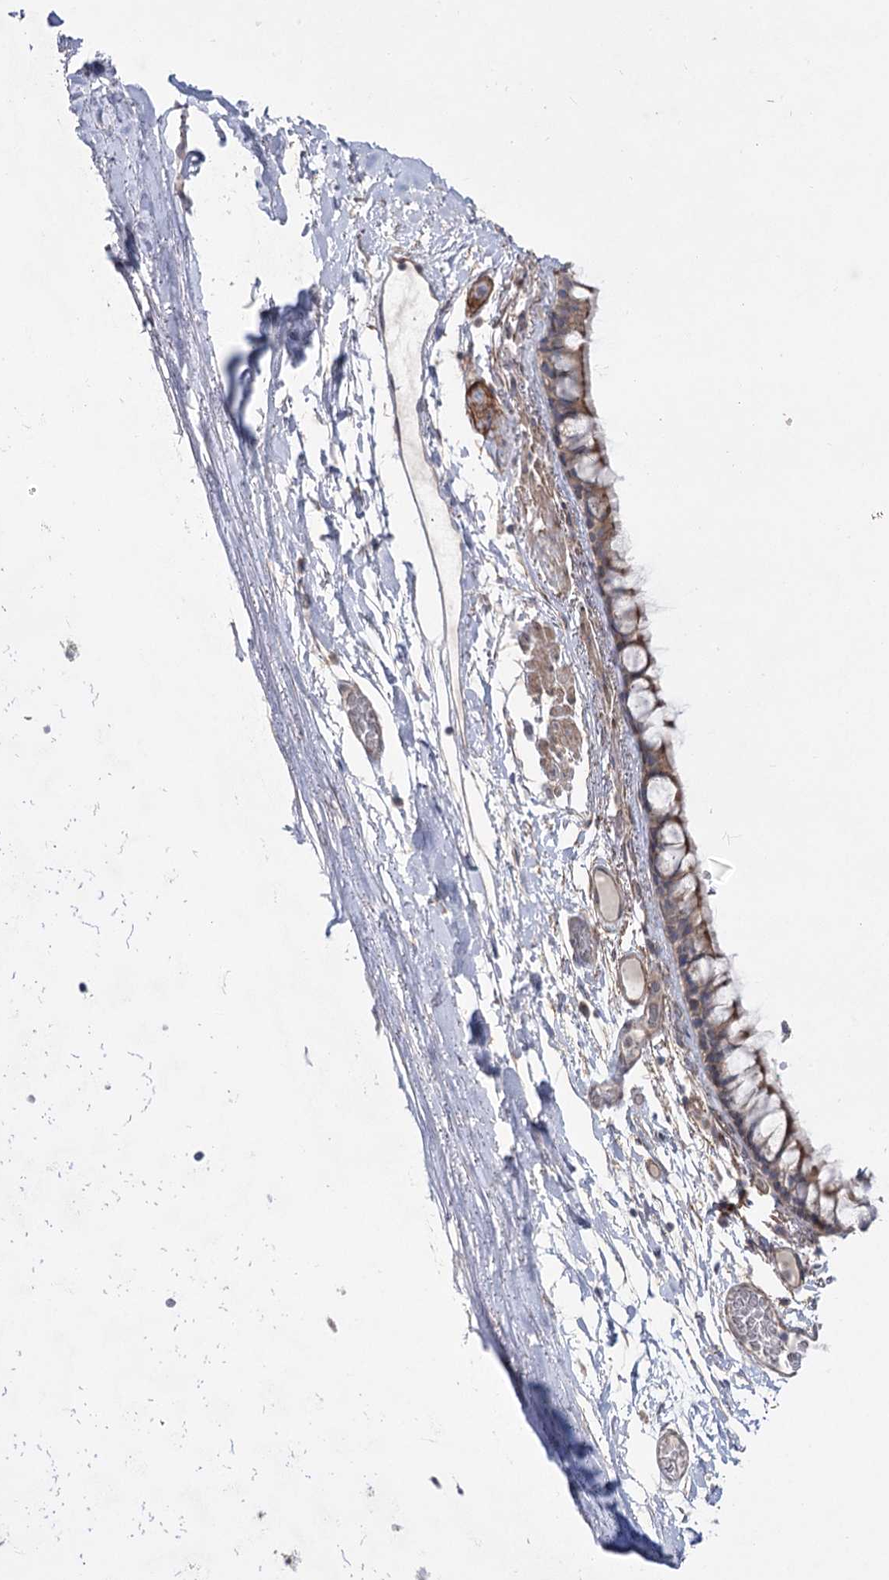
{"staining": {"intensity": "moderate", "quantity": "25%-75%", "location": "cytoplasmic/membranous"}, "tissue": "bronchus", "cell_type": "Respiratory epithelial cells", "image_type": "normal", "snomed": [{"axis": "morphology", "description": "Normal tissue, NOS"}, {"axis": "topography", "description": "Cartilage tissue"}], "caption": "Human bronchus stained for a protein (brown) reveals moderate cytoplasmic/membranous positive staining in about 25%-75% of respiratory epithelial cells.", "gene": "SH3BP5L", "patient": {"sex": "male", "age": 63}}